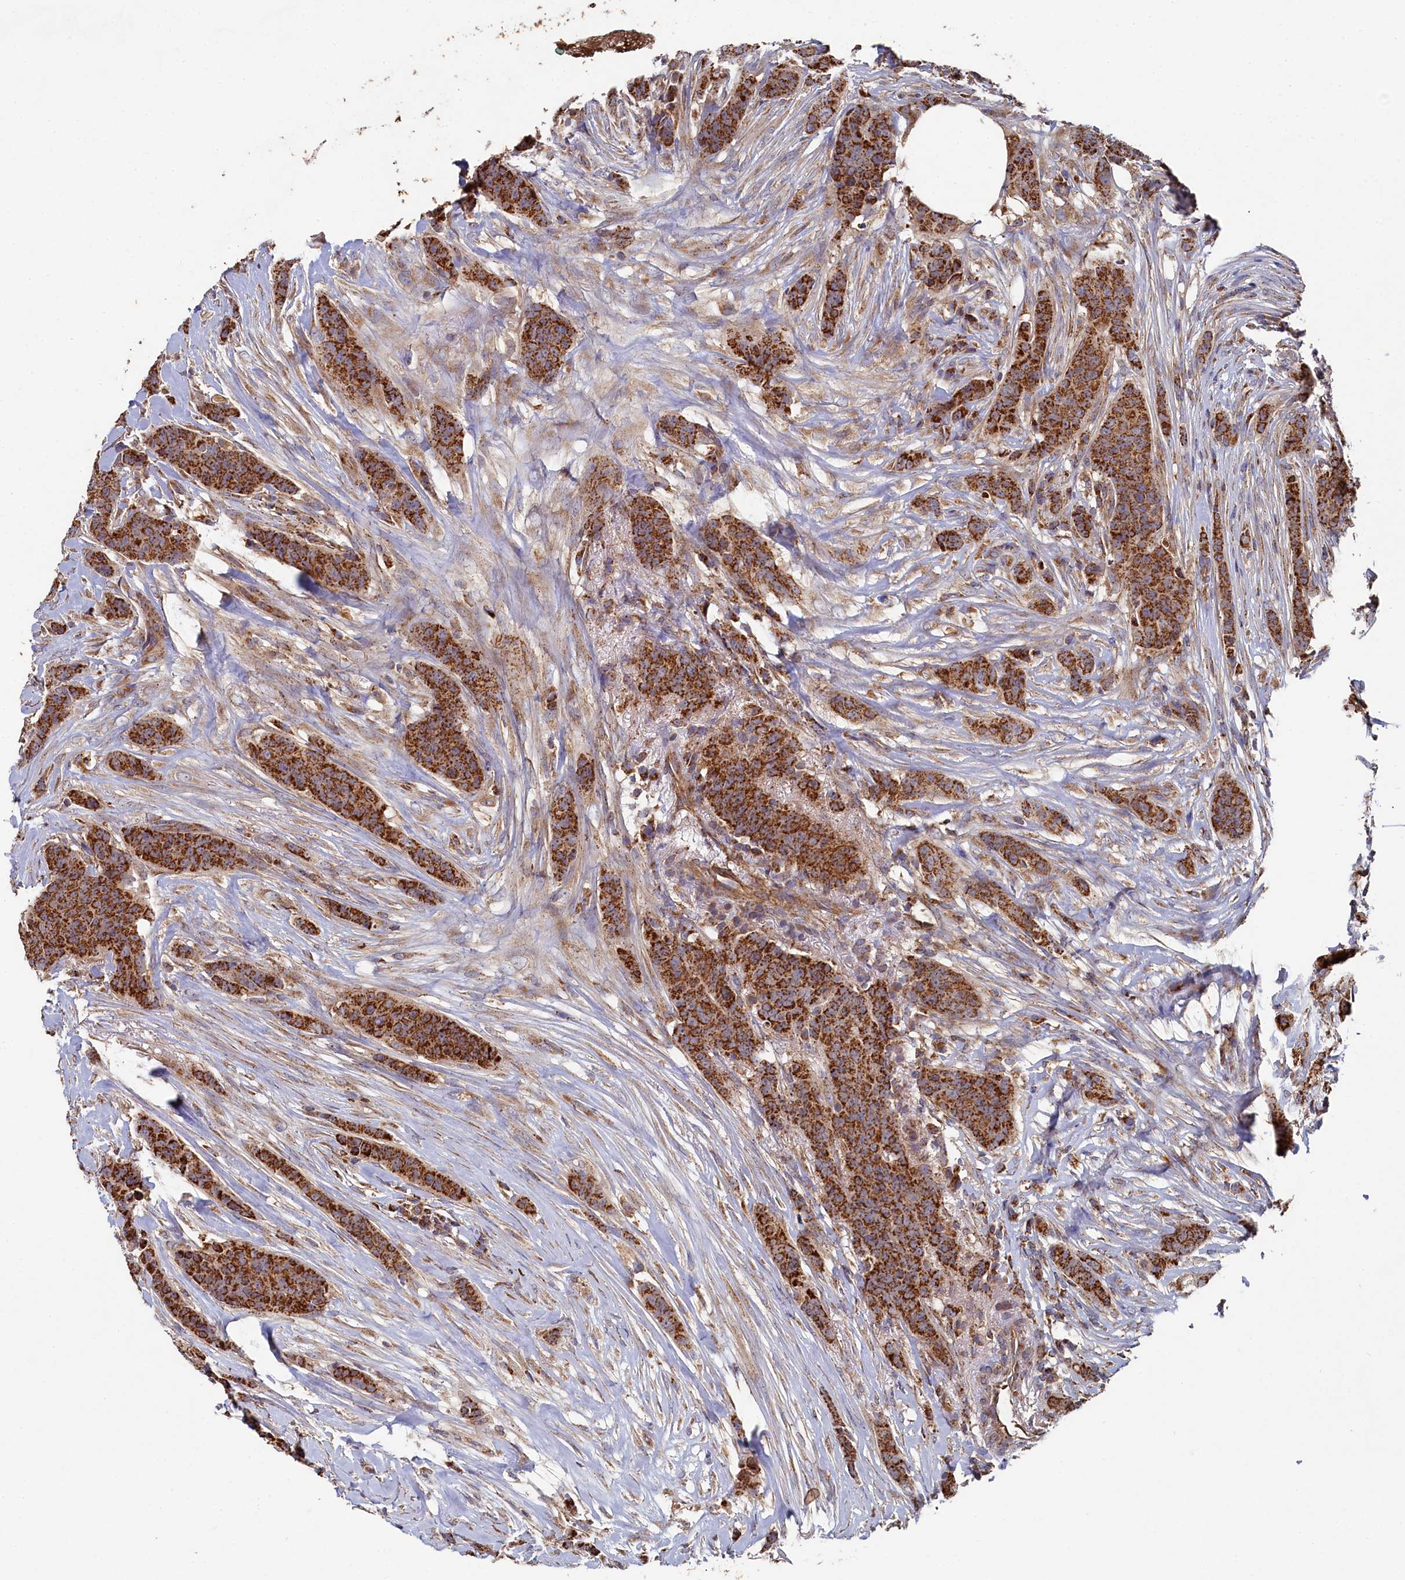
{"staining": {"intensity": "strong", "quantity": ">75%", "location": "cytoplasmic/membranous"}, "tissue": "breast cancer", "cell_type": "Tumor cells", "image_type": "cancer", "snomed": [{"axis": "morphology", "description": "Duct carcinoma"}, {"axis": "topography", "description": "Breast"}], "caption": "Protein analysis of breast cancer tissue demonstrates strong cytoplasmic/membranous staining in approximately >75% of tumor cells.", "gene": "HAUS2", "patient": {"sex": "female", "age": 40}}